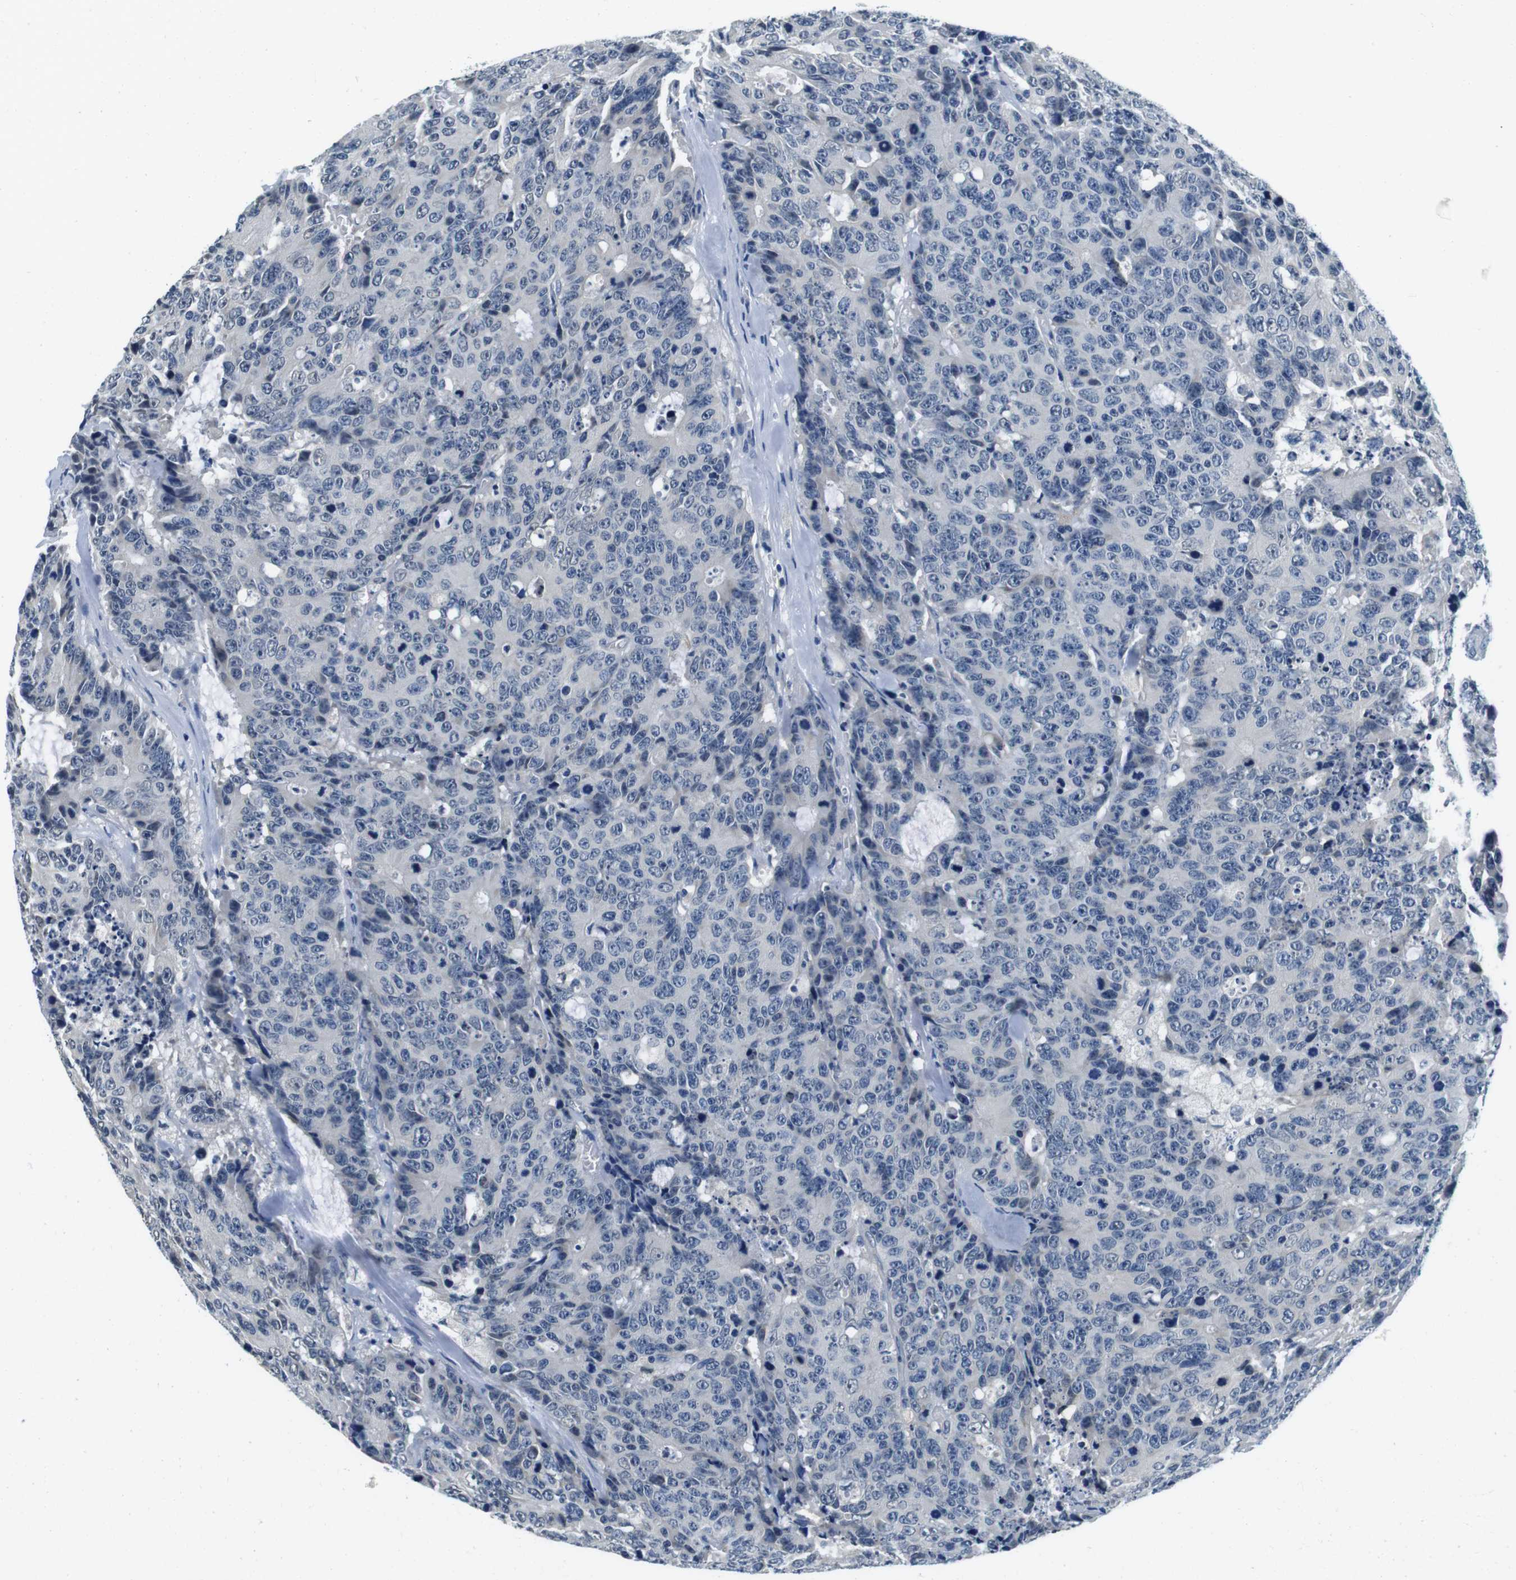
{"staining": {"intensity": "negative", "quantity": "none", "location": "none"}, "tissue": "colorectal cancer", "cell_type": "Tumor cells", "image_type": "cancer", "snomed": [{"axis": "morphology", "description": "Adenocarcinoma, NOS"}, {"axis": "topography", "description": "Colon"}], "caption": "An immunohistochemistry histopathology image of colorectal adenocarcinoma is shown. There is no staining in tumor cells of colorectal adenocarcinoma.", "gene": "DTNA", "patient": {"sex": "female", "age": 86}}